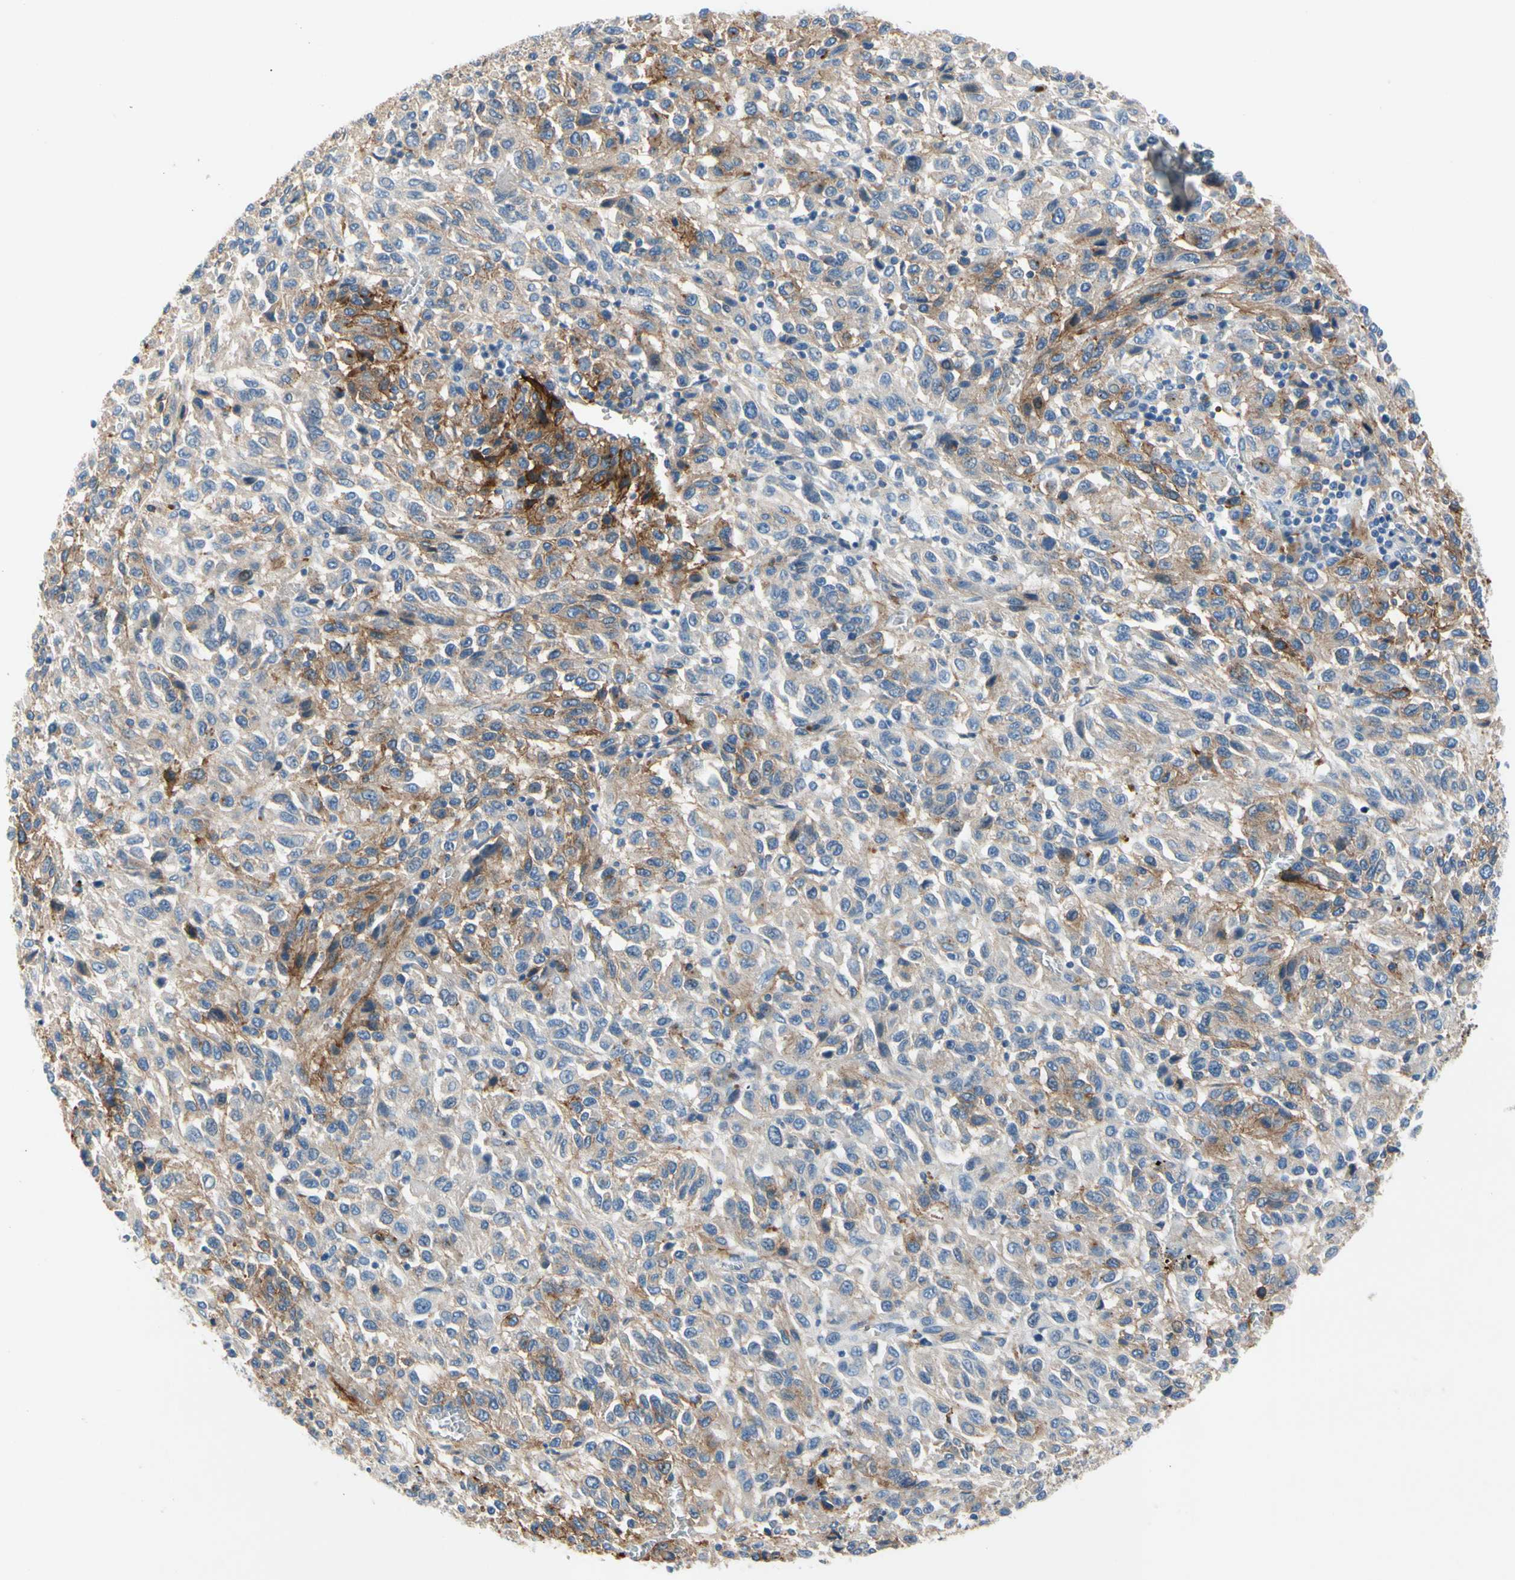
{"staining": {"intensity": "moderate", "quantity": "25%-75%", "location": "cytoplasmic/membranous"}, "tissue": "melanoma", "cell_type": "Tumor cells", "image_type": "cancer", "snomed": [{"axis": "morphology", "description": "Malignant melanoma, Metastatic site"}, {"axis": "topography", "description": "Lung"}], "caption": "IHC image of human melanoma stained for a protein (brown), which displays medium levels of moderate cytoplasmic/membranous expression in about 25%-75% of tumor cells.", "gene": "CA14", "patient": {"sex": "male", "age": 64}}